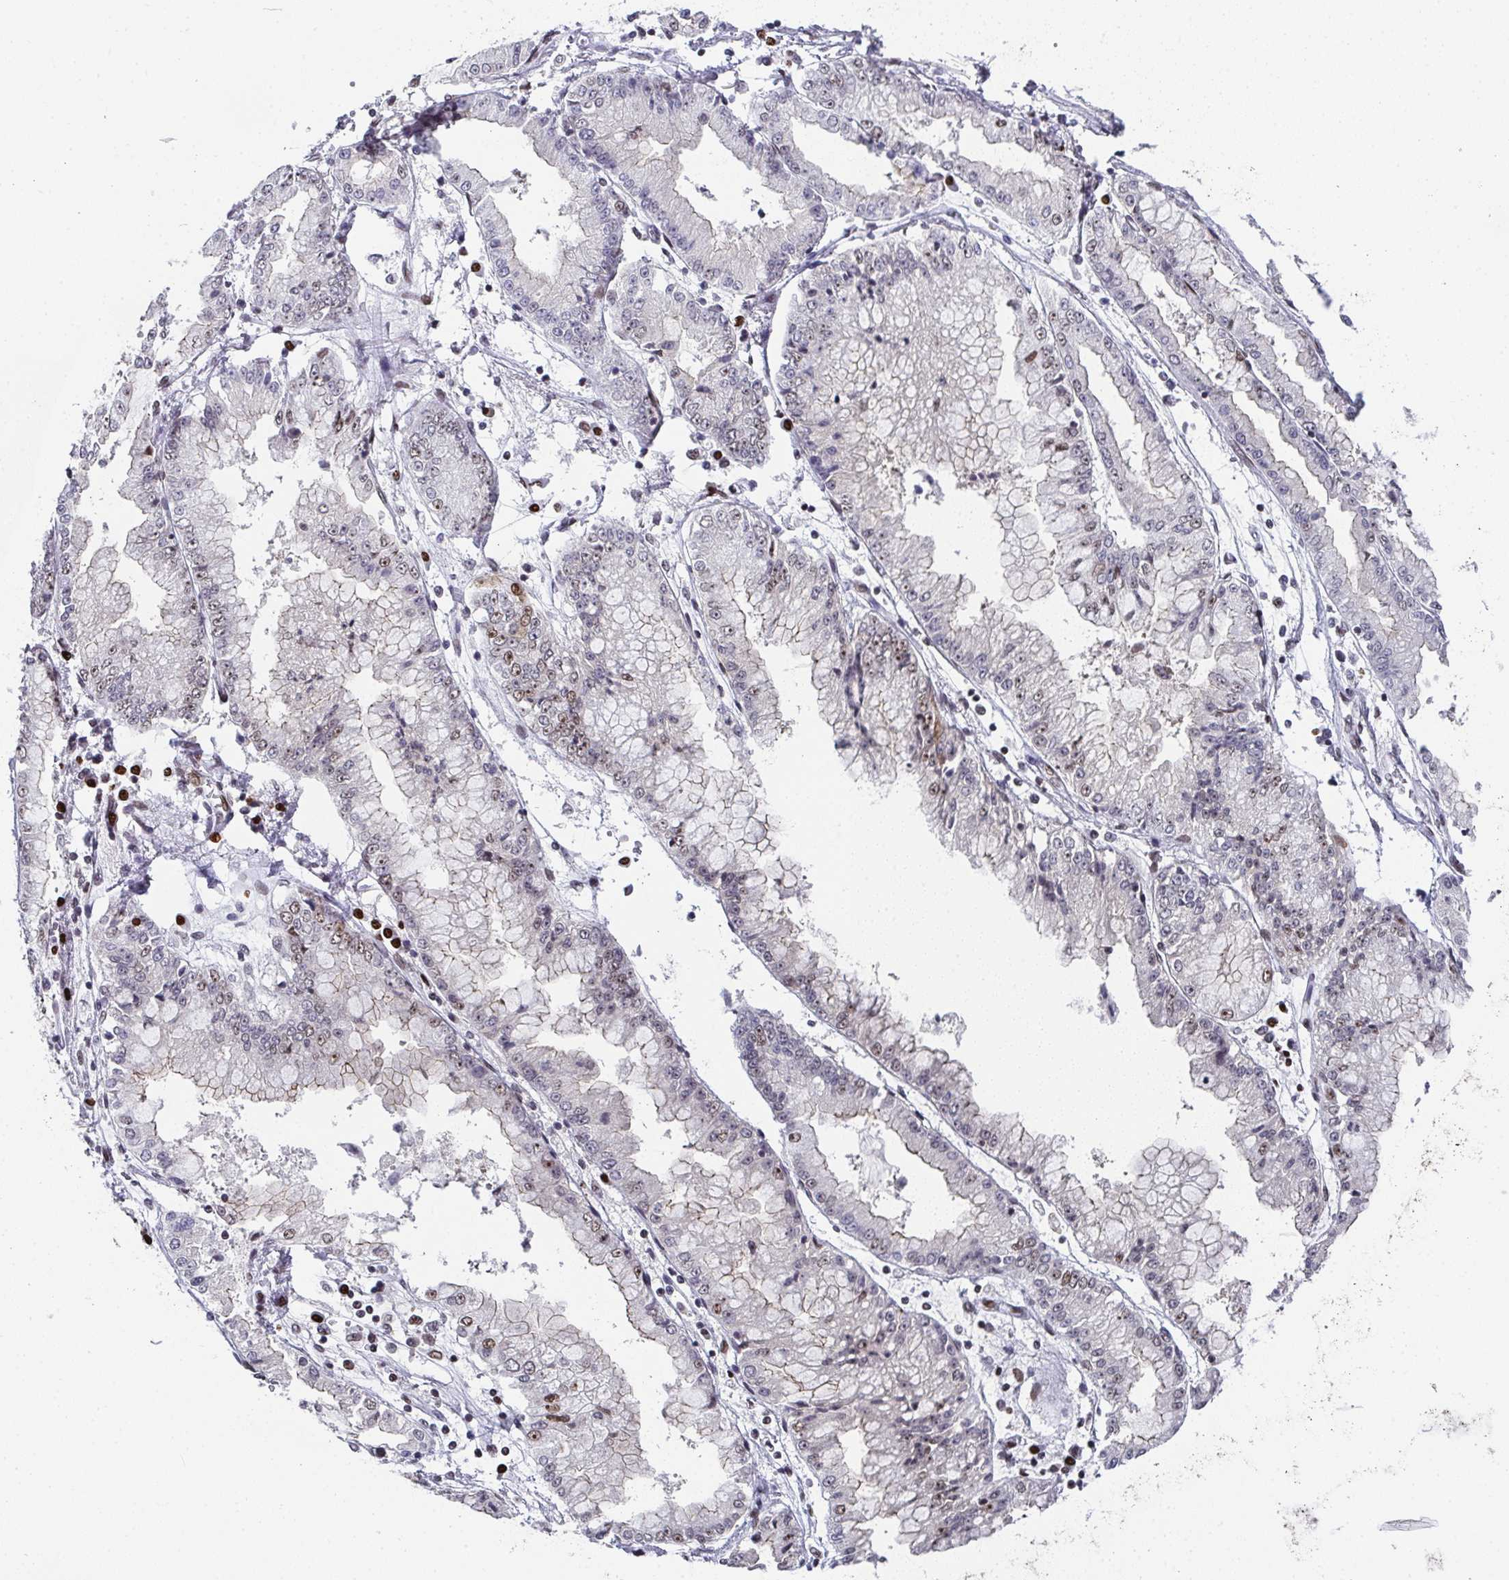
{"staining": {"intensity": "weak", "quantity": "<25%", "location": "nuclear"}, "tissue": "stomach cancer", "cell_type": "Tumor cells", "image_type": "cancer", "snomed": [{"axis": "morphology", "description": "Adenocarcinoma, NOS"}, {"axis": "topography", "description": "Stomach, upper"}], "caption": "The photomicrograph reveals no significant positivity in tumor cells of stomach cancer. (Immunohistochemistry (ihc), brightfield microscopy, high magnification).", "gene": "RB1", "patient": {"sex": "female", "age": 74}}